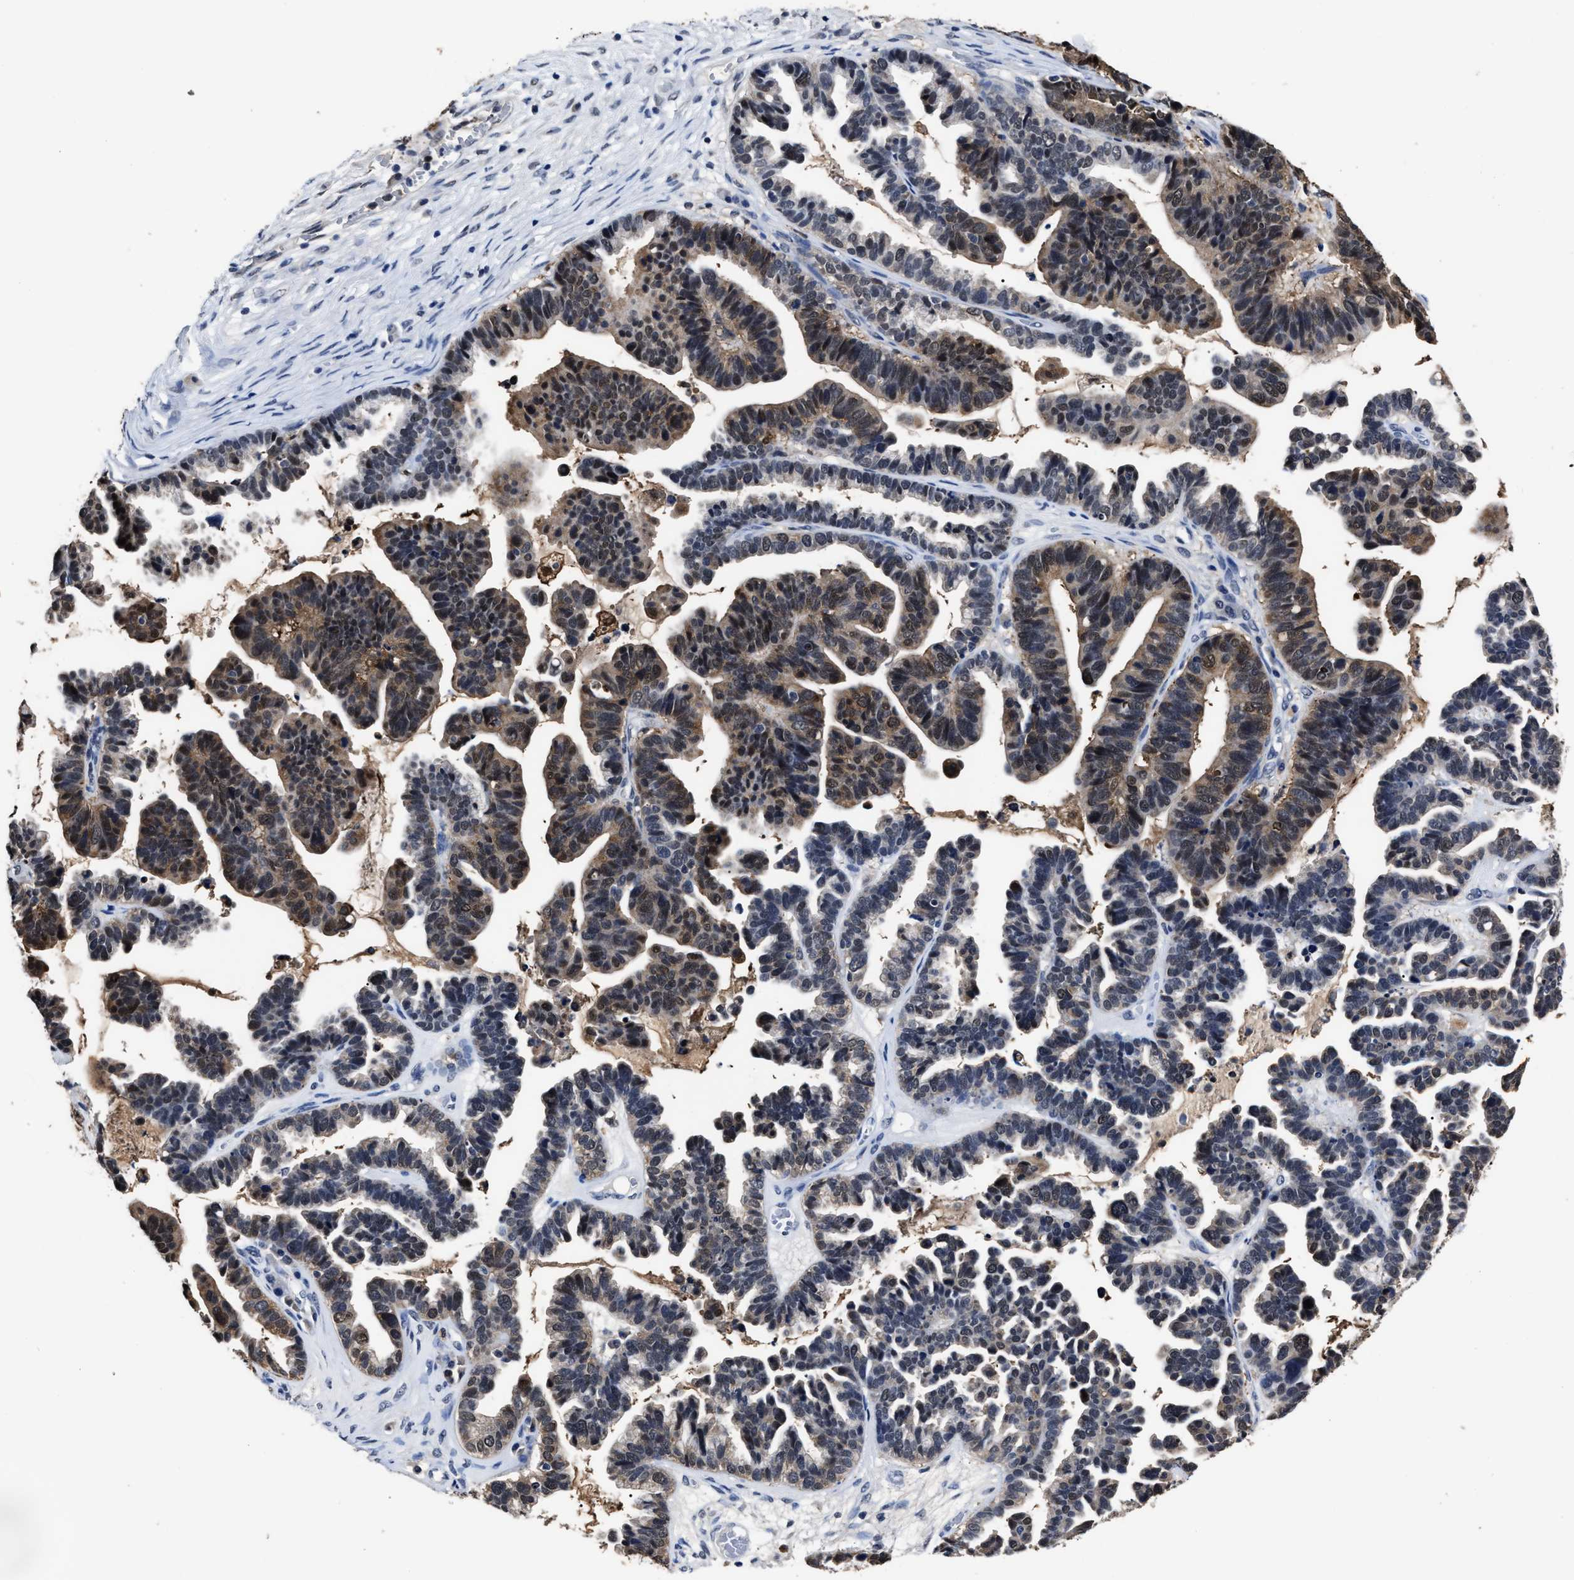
{"staining": {"intensity": "strong", "quantity": "25%-75%", "location": "cytoplasmic/membranous,nuclear"}, "tissue": "ovarian cancer", "cell_type": "Tumor cells", "image_type": "cancer", "snomed": [{"axis": "morphology", "description": "Cystadenocarcinoma, serous, NOS"}, {"axis": "topography", "description": "Ovary"}], "caption": "Tumor cells demonstrate strong cytoplasmic/membranous and nuclear expression in about 25%-75% of cells in ovarian cancer (serous cystadenocarcinoma).", "gene": "PRPF4B", "patient": {"sex": "female", "age": 56}}